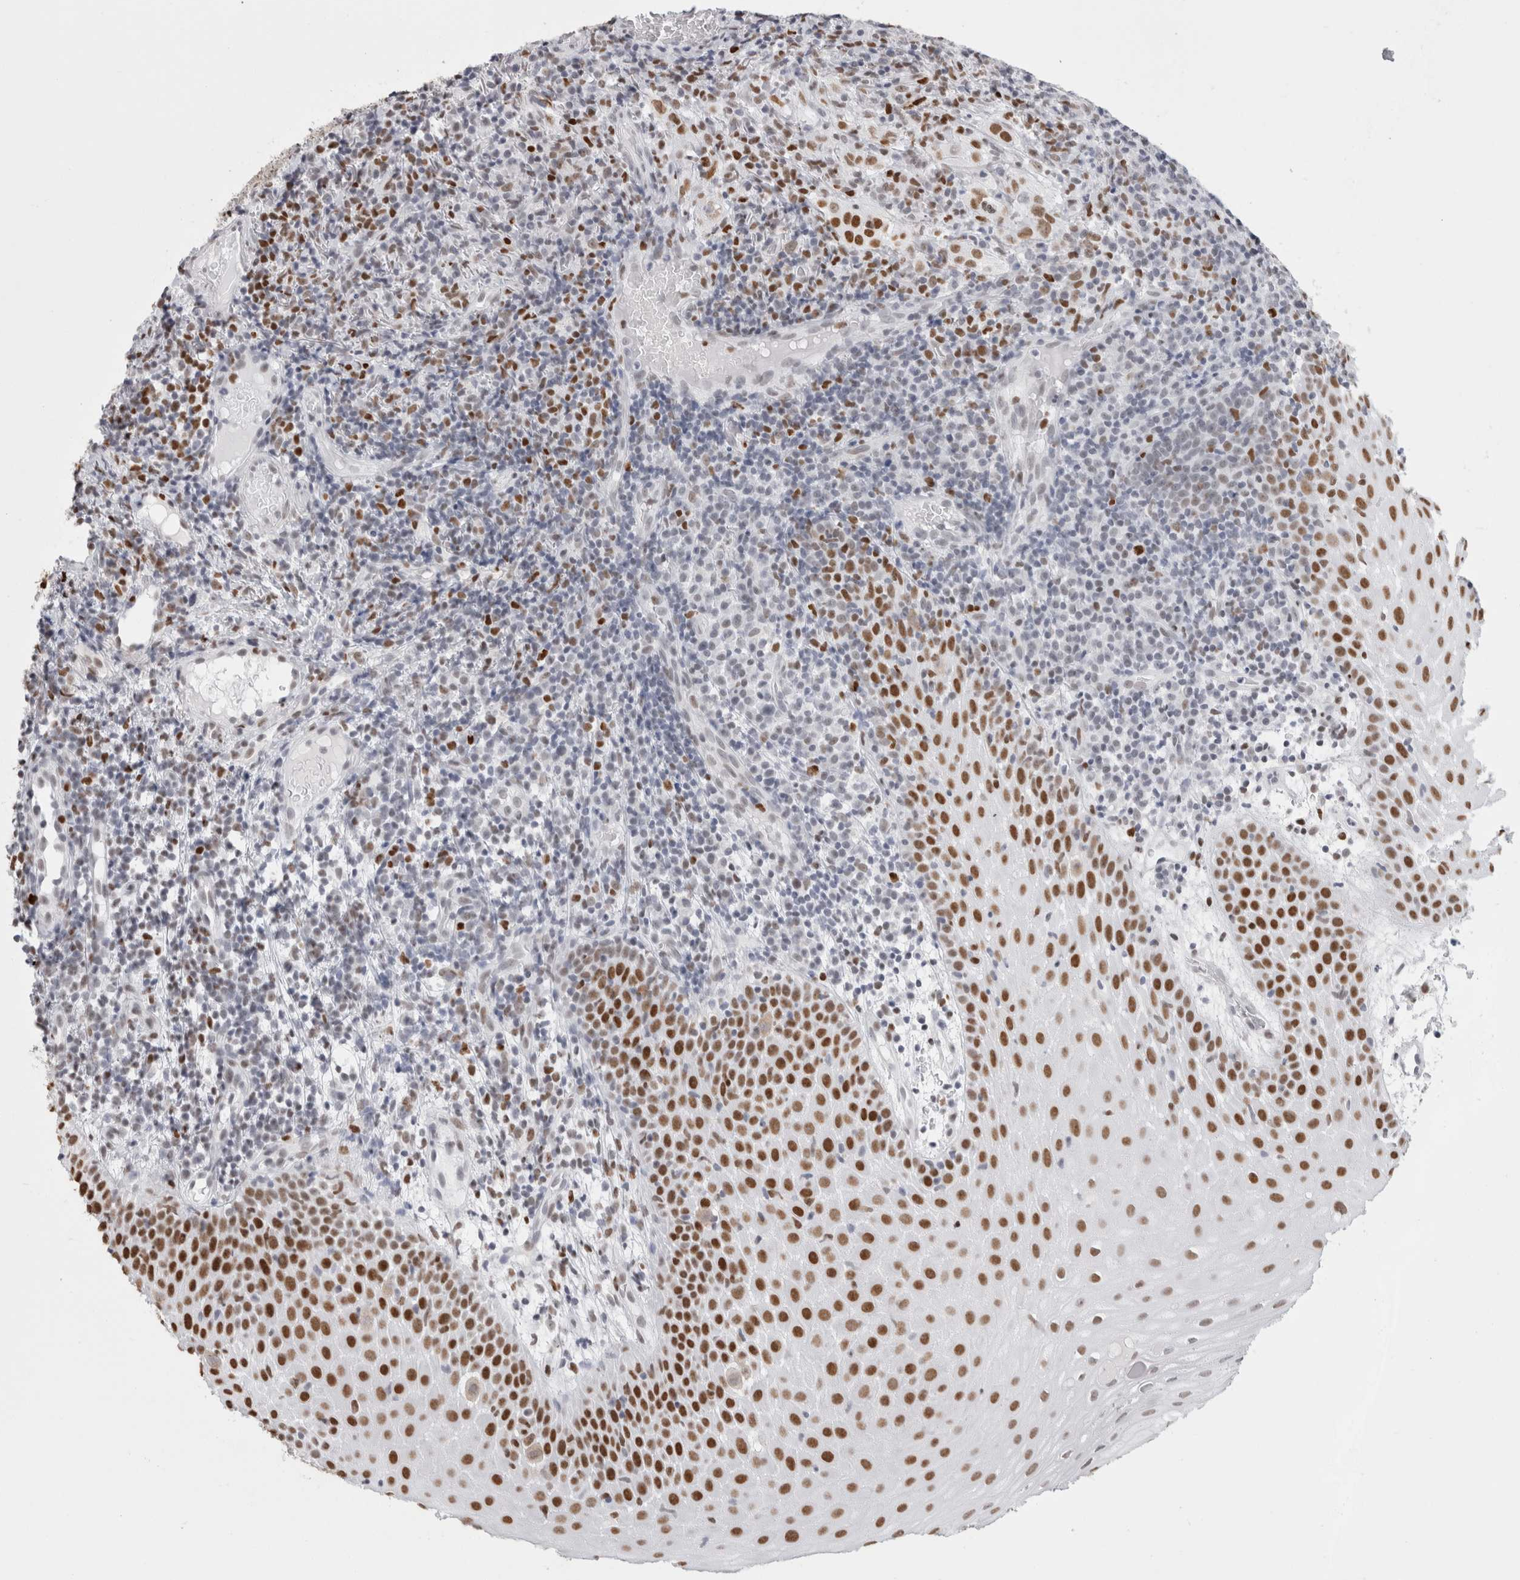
{"staining": {"intensity": "strong", "quantity": ">75%", "location": "nuclear"}, "tissue": "oral mucosa", "cell_type": "Squamous epithelial cells", "image_type": "normal", "snomed": [{"axis": "morphology", "description": "Normal tissue, NOS"}, {"axis": "topography", "description": "Oral tissue"}], "caption": "Protein analysis of benign oral mucosa exhibits strong nuclear staining in about >75% of squamous epithelial cells. Immunohistochemistry (ihc) stains the protein in brown and the nuclei are stained blue.", "gene": "SMARCC1", "patient": {"sex": "male", "age": 60}}